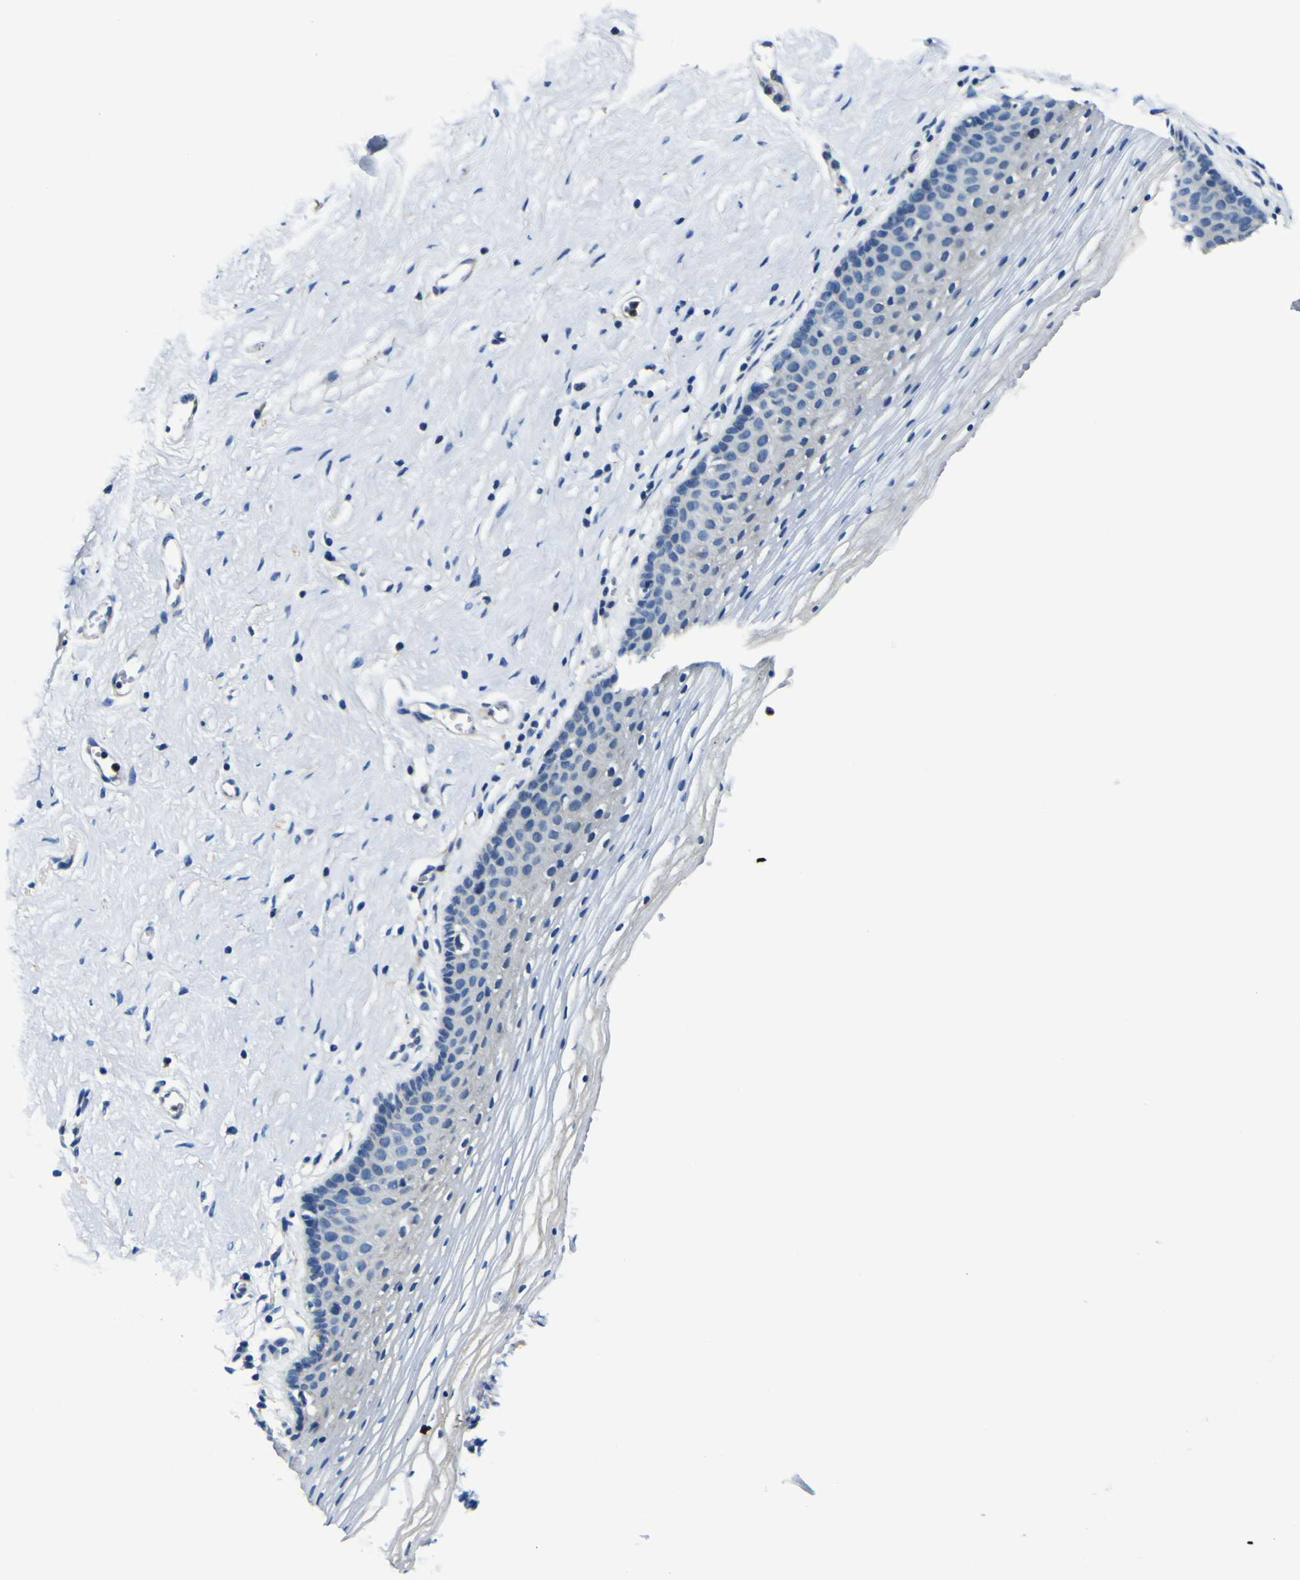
{"staining": {"intensity": "negative", "quantity": "none", "location": "none"}, "tissue": "vagina", "cell_type": "Squamous epithelial cells", "image_type": "normal", "snomed": [{"axis": "morphology", "description": "Normal tissue, NOS"}, {"axis": "topography", "description": "Vagina"}], "caption": "IHC histopathology image of benign vagina stained for a protein (brown), which shows no staining in squamous epithelial cells.", "gene": "CLSTN1", "patient": {"sex": "female", "age": 32}}